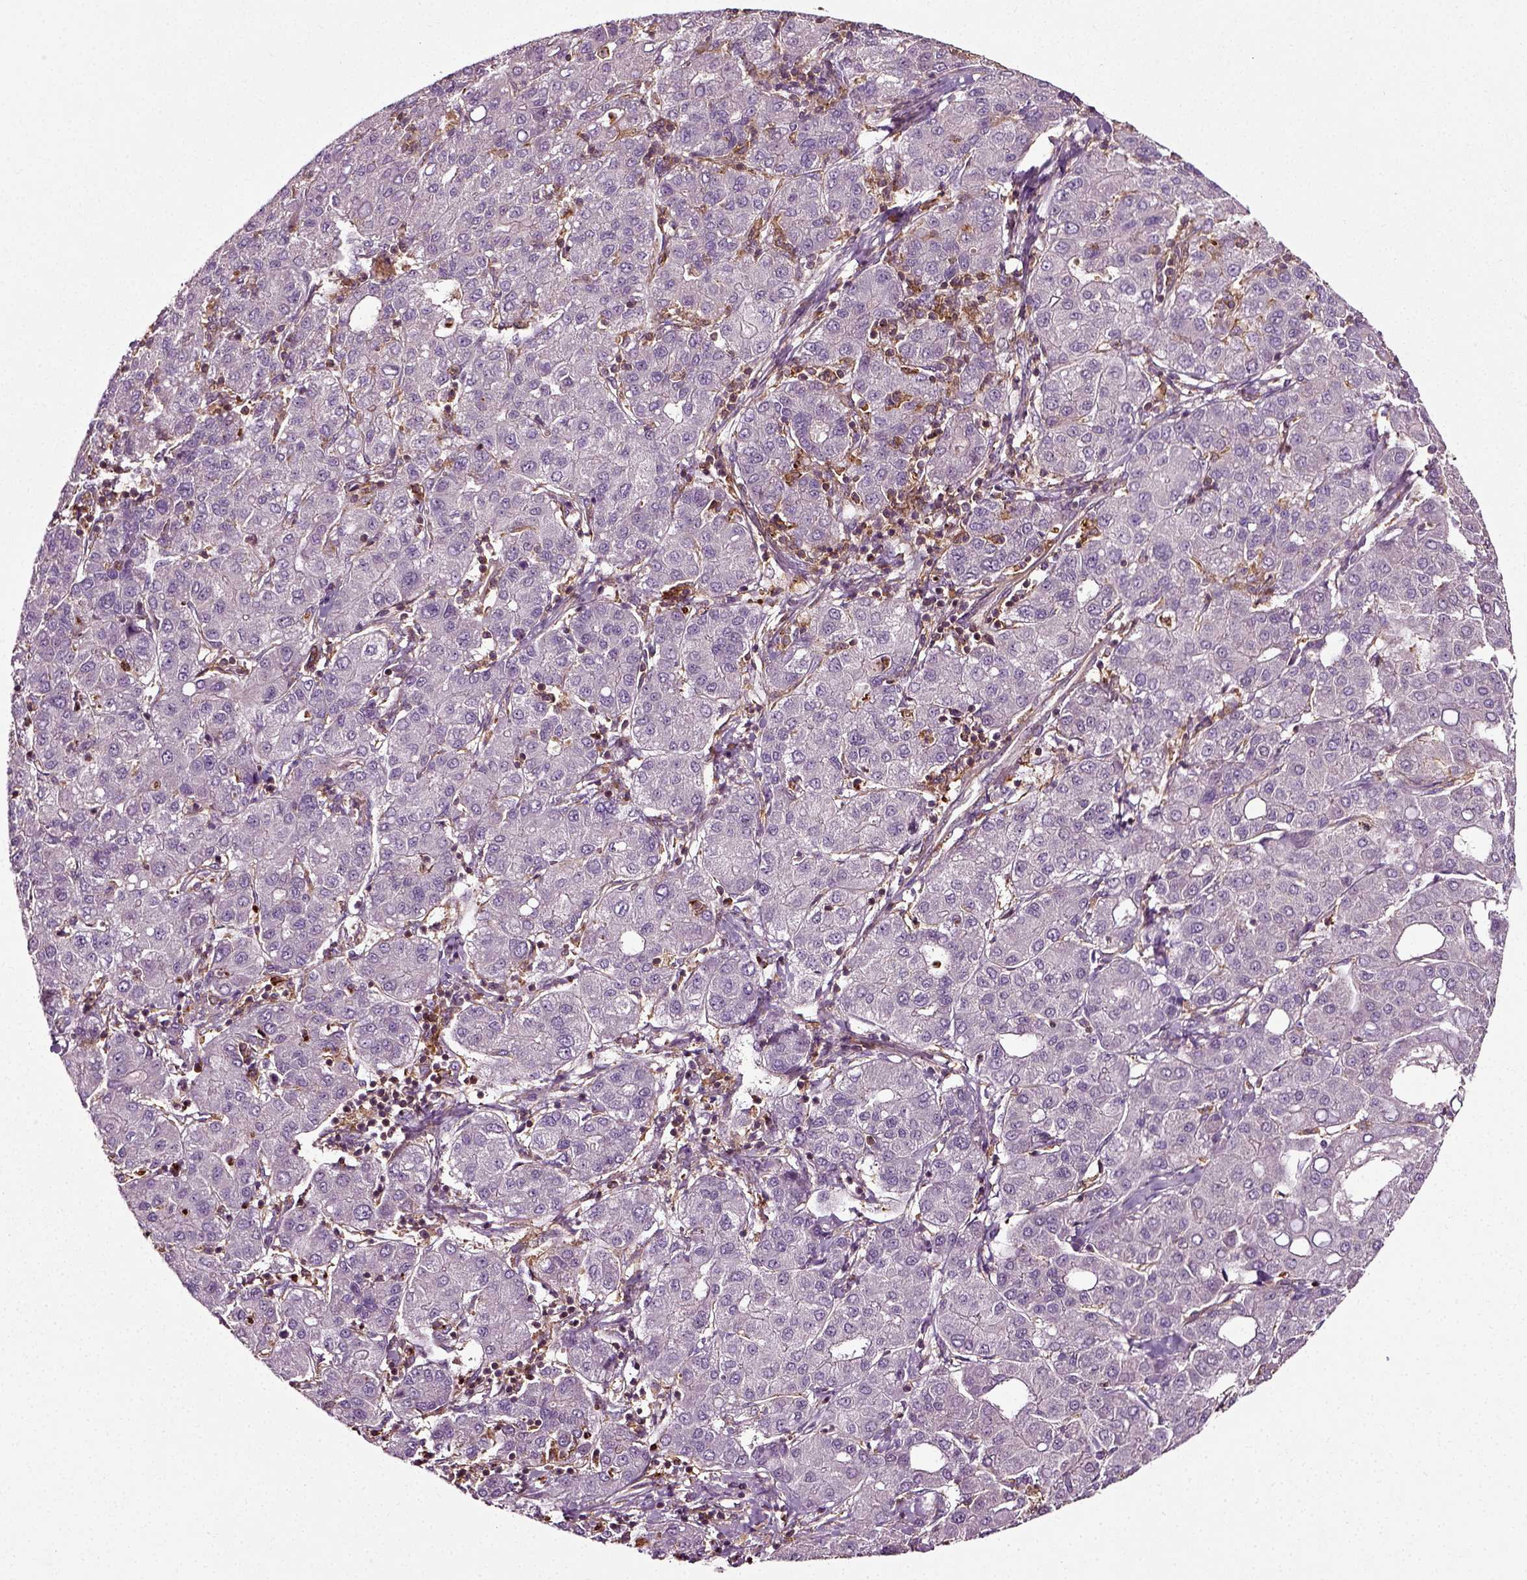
{"staining": {"intensity": "negative", "quantity": "none", "location": "none"}, "tissue": "liver cancer", "cell_type": "Tumor cells", "image_type": "cancer", "snomed": [{"axis": "morphology", "description": "Carcinoma, Hepatocellular, NOS"}, {"axis": "topography", "description": "Liver"}], "caption": "Hepatocellular carcinoma (liver) was stained to show a protein in brown. There is no significant expression in tumor cells. (Brightfield microscopy of DAB immunohistochemistry (IHC) at high magnification).", "gene": "RHOF", "patient": {"sex": "male", "age": 65}}